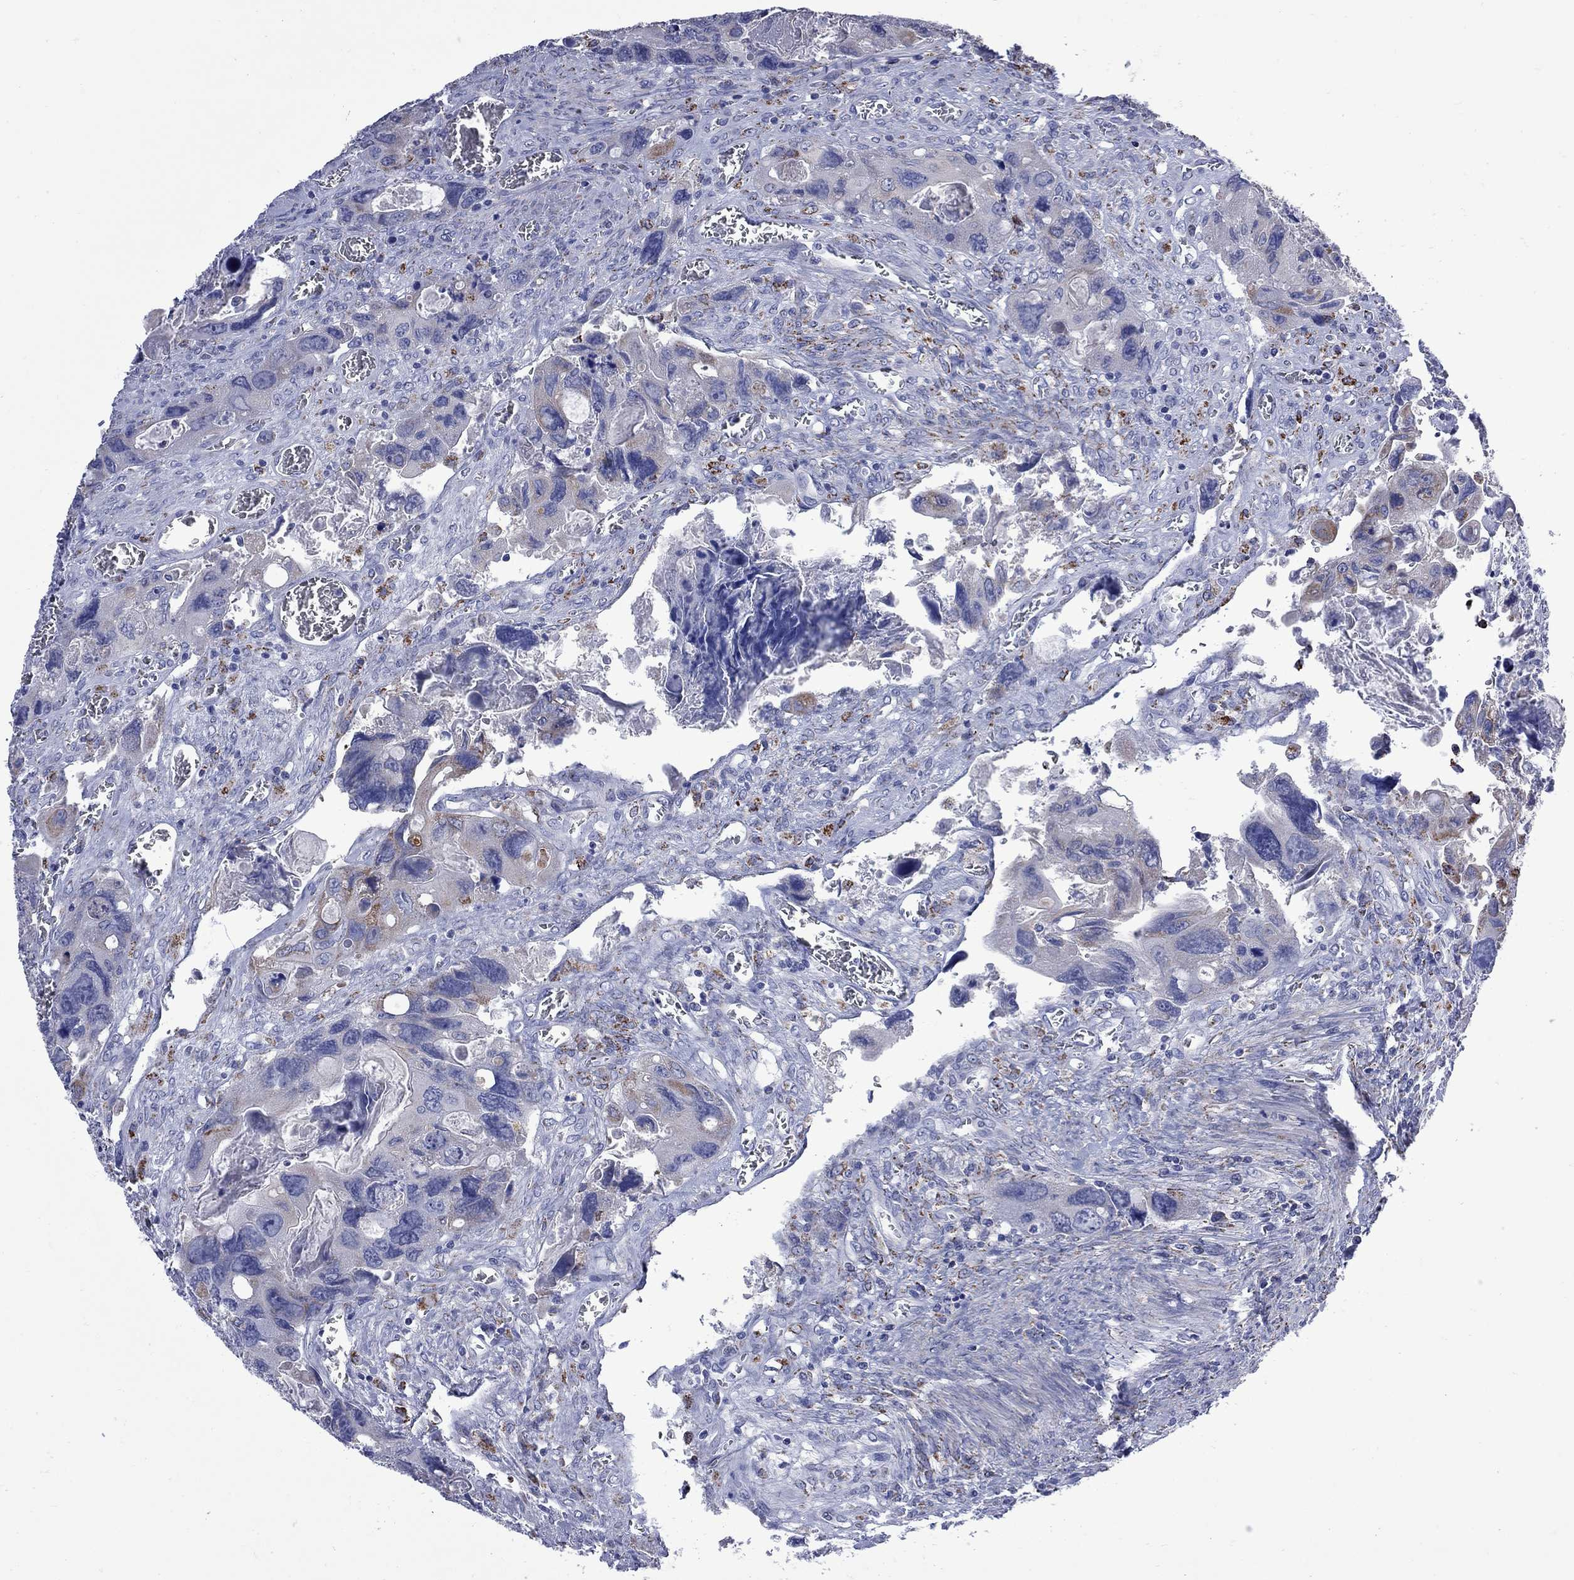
{"staining": {"intensity": "moderate", "quantity": "<25%", "location": "cytoplasmic/membranous"}, "tissue": "colorectal cancer", "cell_type": "Tumor cells", "image_type": "cancer", "snomed": [{"axis": "morphology", "description": "Adenocarcinoma, NOS"}, {"axis": "topography", "description": "Rectum"}], "caption": "Tumor cells reveal low levels of moderate cytoplasmic/membranous staining in approximately <25% of cells in colorectal adenocarcinoma.", "gene": "SESTD1", "patient": {"sex": "male", "age": 62}}